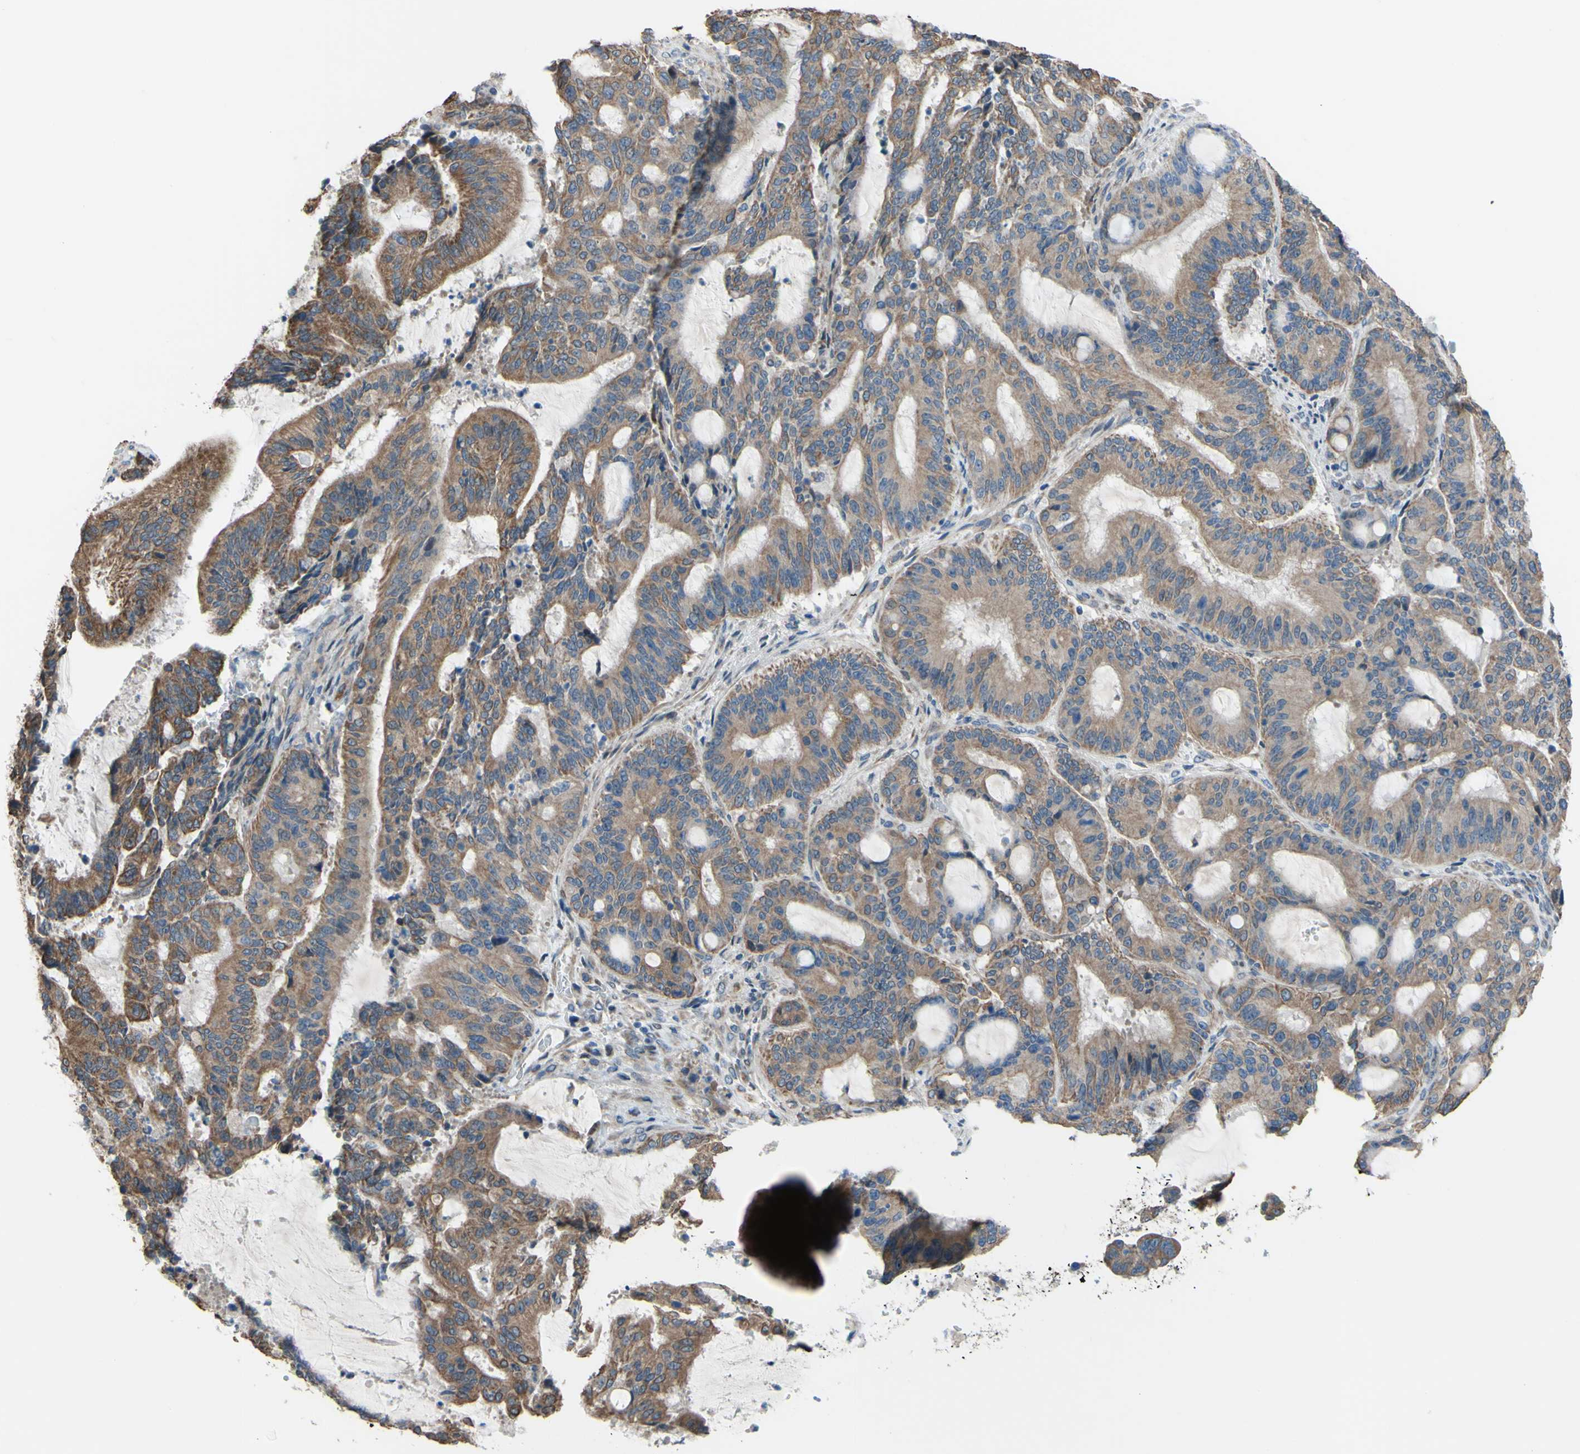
{"staining": {"intensity": "moderate", "quantity": ">75%", "location": "cytoplasmic/membranous"}, "tissue": "liver cancer", "cell_type": "Tumor cells", "image_type": "cancer", "snomed": [{"axis": "morphology", "description": "Cholangiocarcinoma"}, {"axis": "topography", "description": "Liver"}], "caption": "An image of liver cholangiocarcinoma stained for a protein demonstrates moderate cytoplasmic/membranous brown staining in tumor cells.", "gene": "GRAMD2B", "patient": {"sex": "female", "age": 73}}